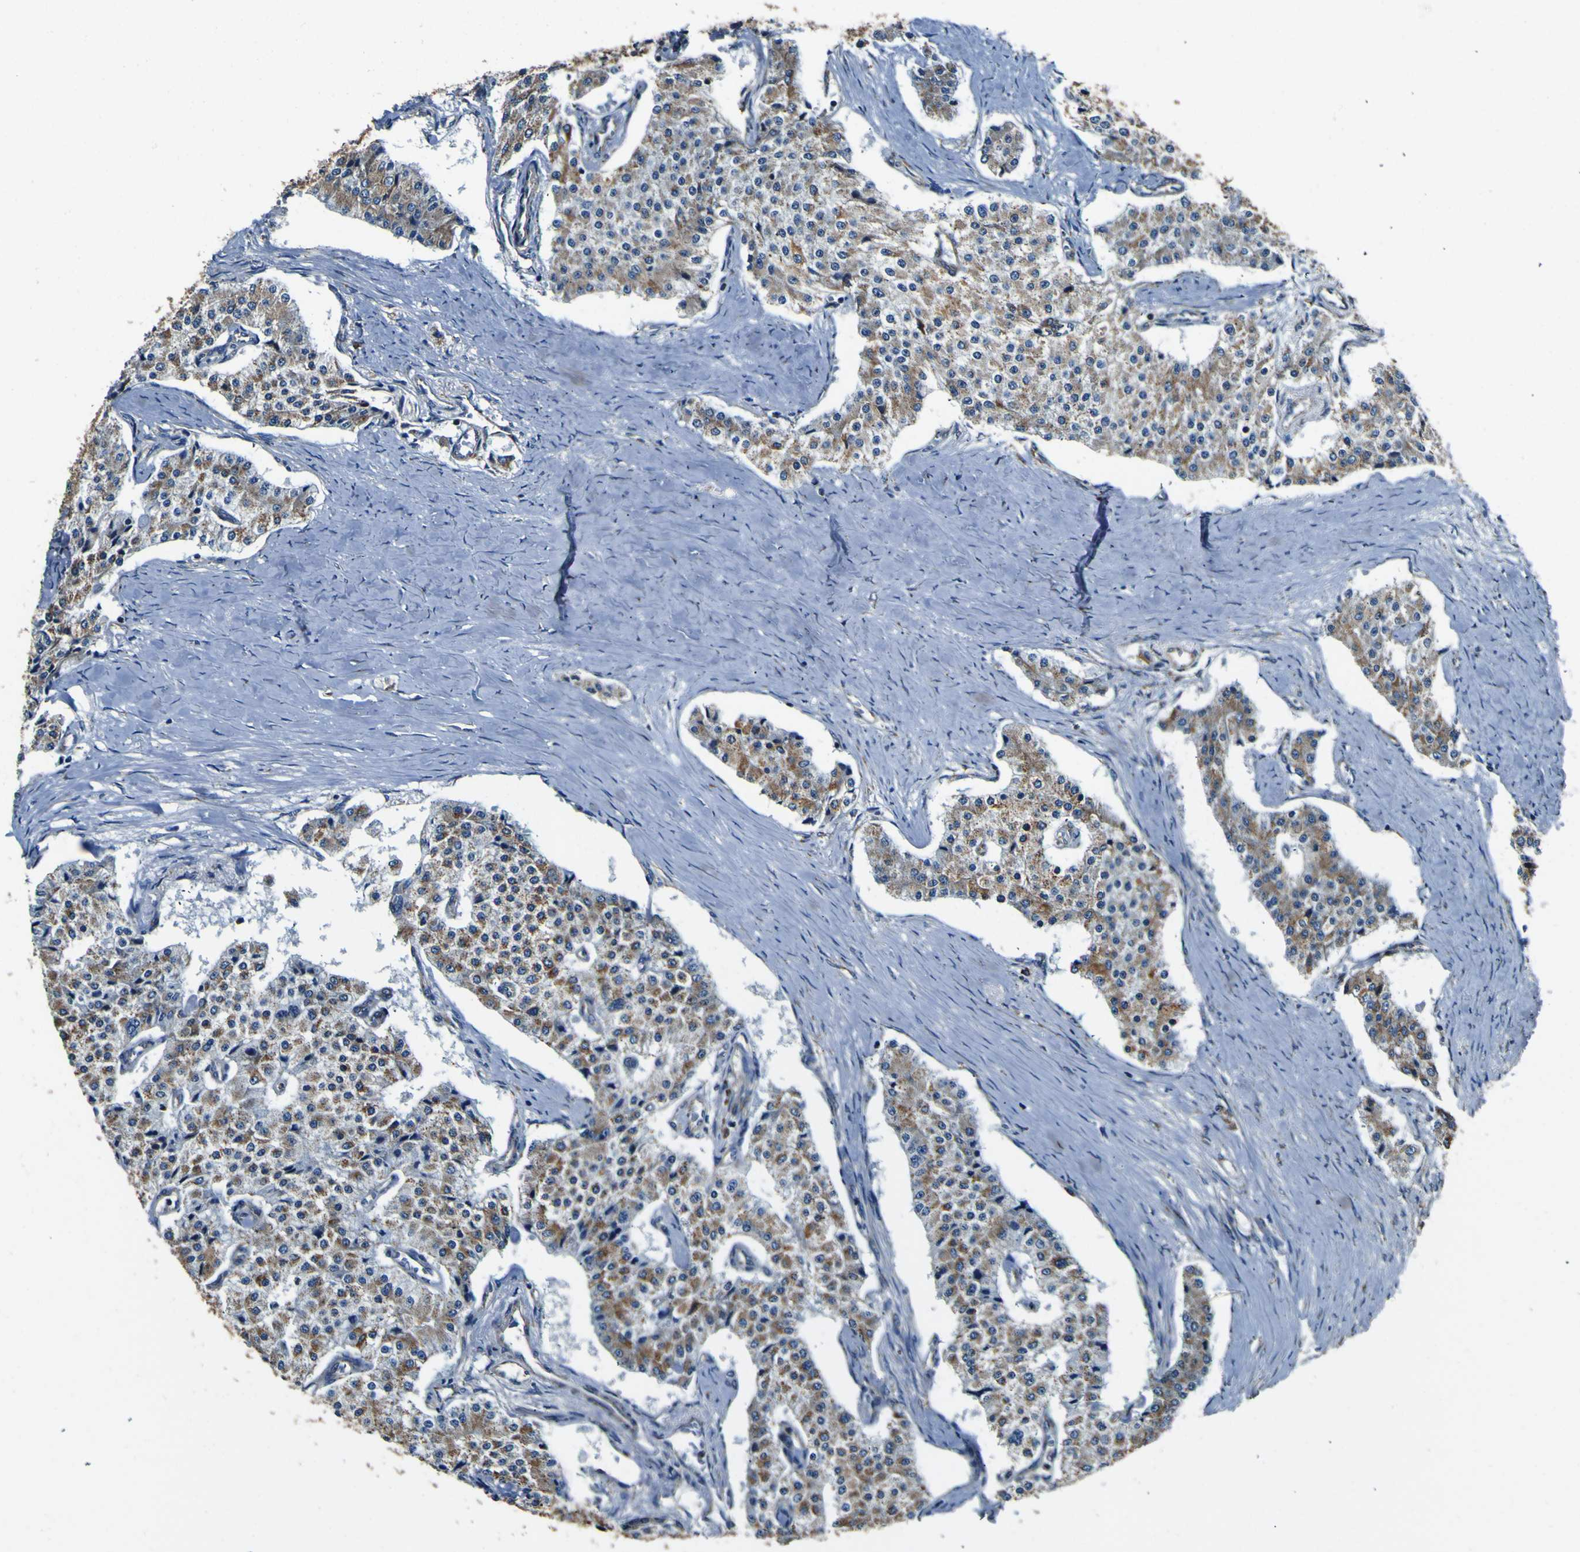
{"staining": {"intensity": "weak", "quantity": ">75%", "location": "cytoplasmic/membranous"}, "tissue": "carcinoid", "cell_type": "Tumor cells", "image_type": "cancer", "snomed": [{"axis": "morphology", "description": "Carcinoid, malignant, NOS"}, {"axis": "topography", "description": "Colon"}], "caption": "A brown stain shows weak cytoplasmic/membranous positivity of a protein in human carcinoid tumor cells.", "gene": "INPP5A", "patient": {"sex": "female", "age": 52}}